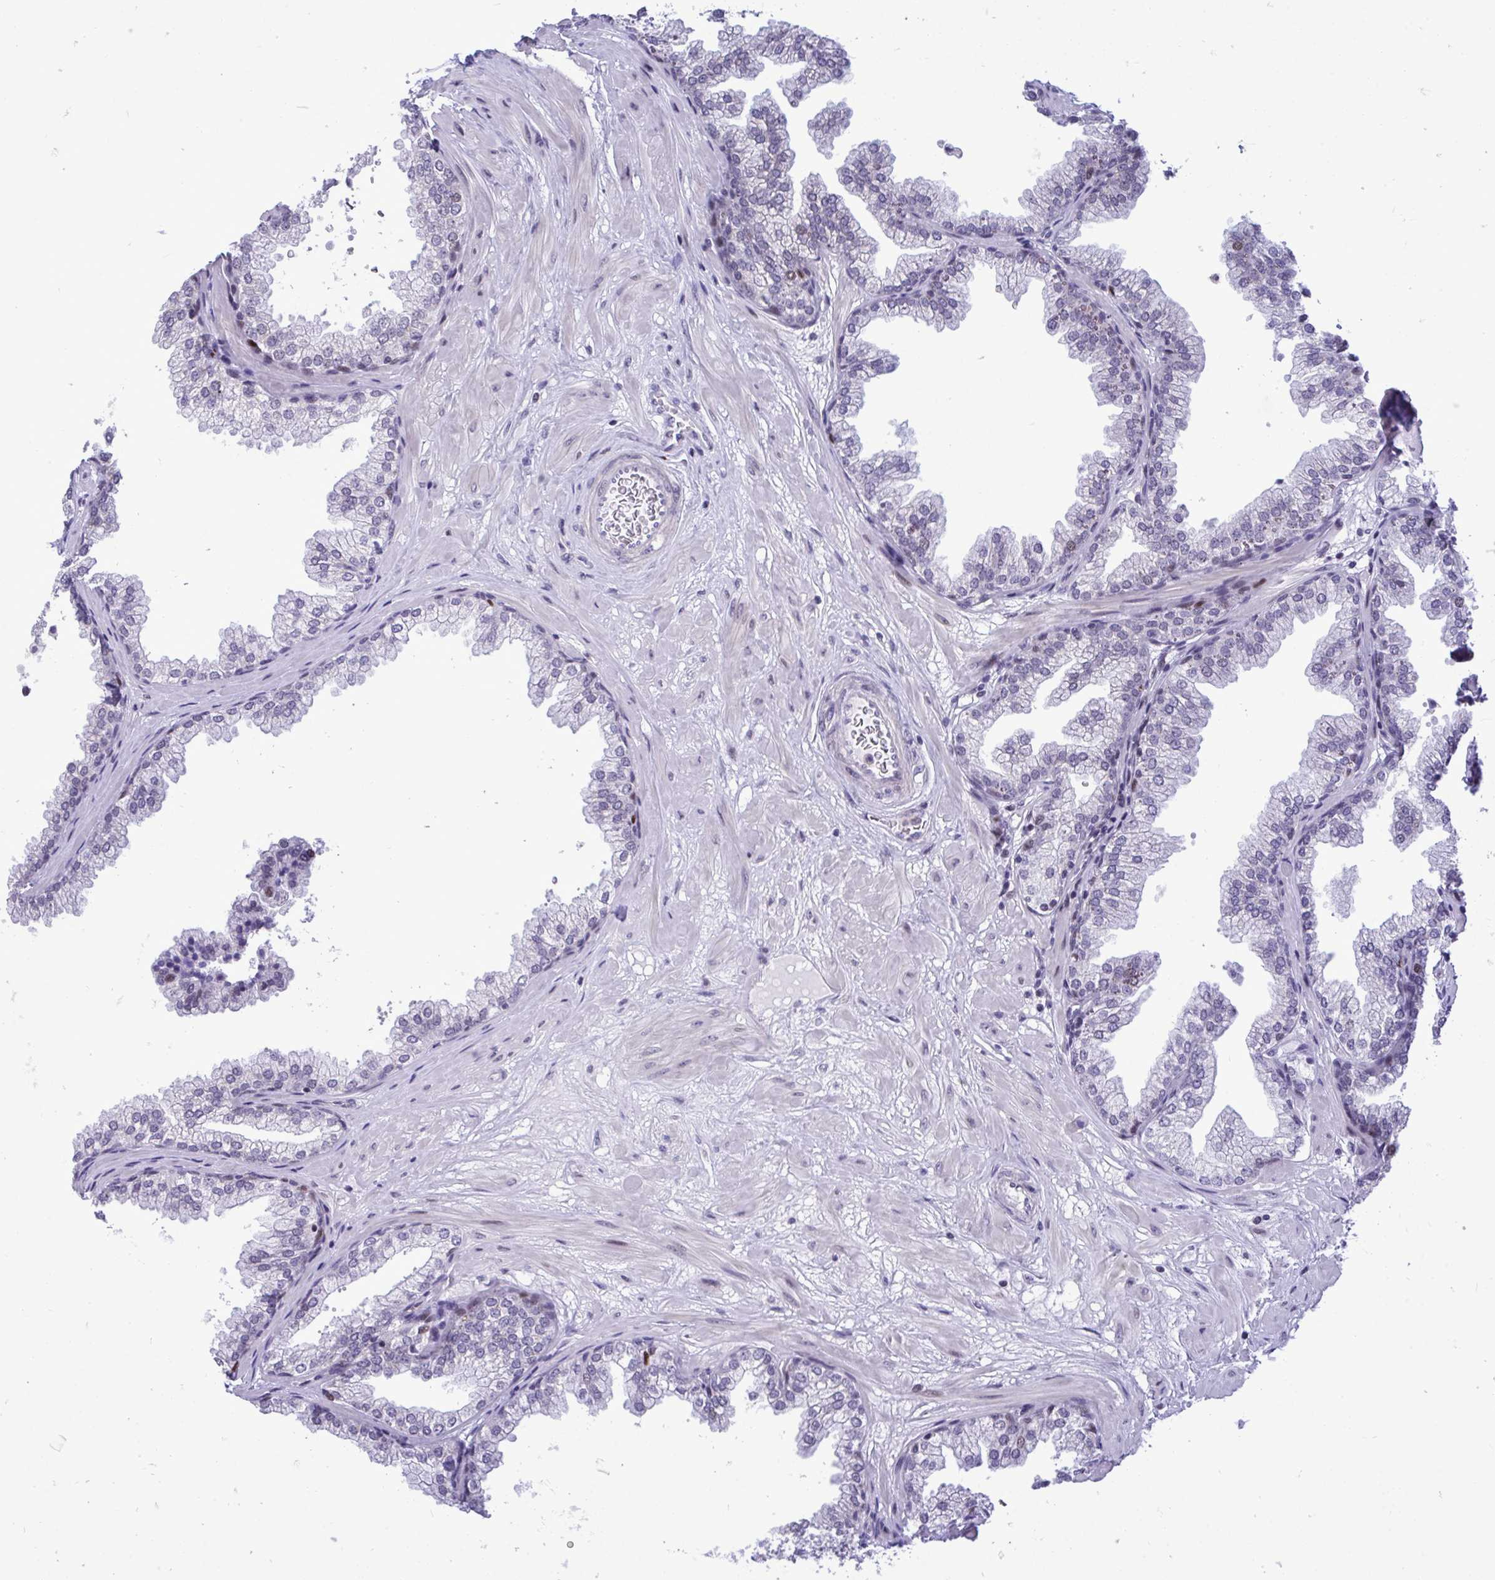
{"staining": {"intensity": "strong", "quantity": "<25%", "location": "nuclear"}, "tissue": "prostate", "cell_type": "Glandular cells", "image_type": "normal", "snomed": [{"axis": "morphology", "description": "Normal tissue, NOS"}, {"axis": "topography", "description": "Prostate"}], "caption": "This image displays immunohistochemistry staining of normal prostate, with medium strong nuclear expression in about <25% of glandular cells.", "gene": "C1QL2", "patient": {"sex": "male", "age": 37}}